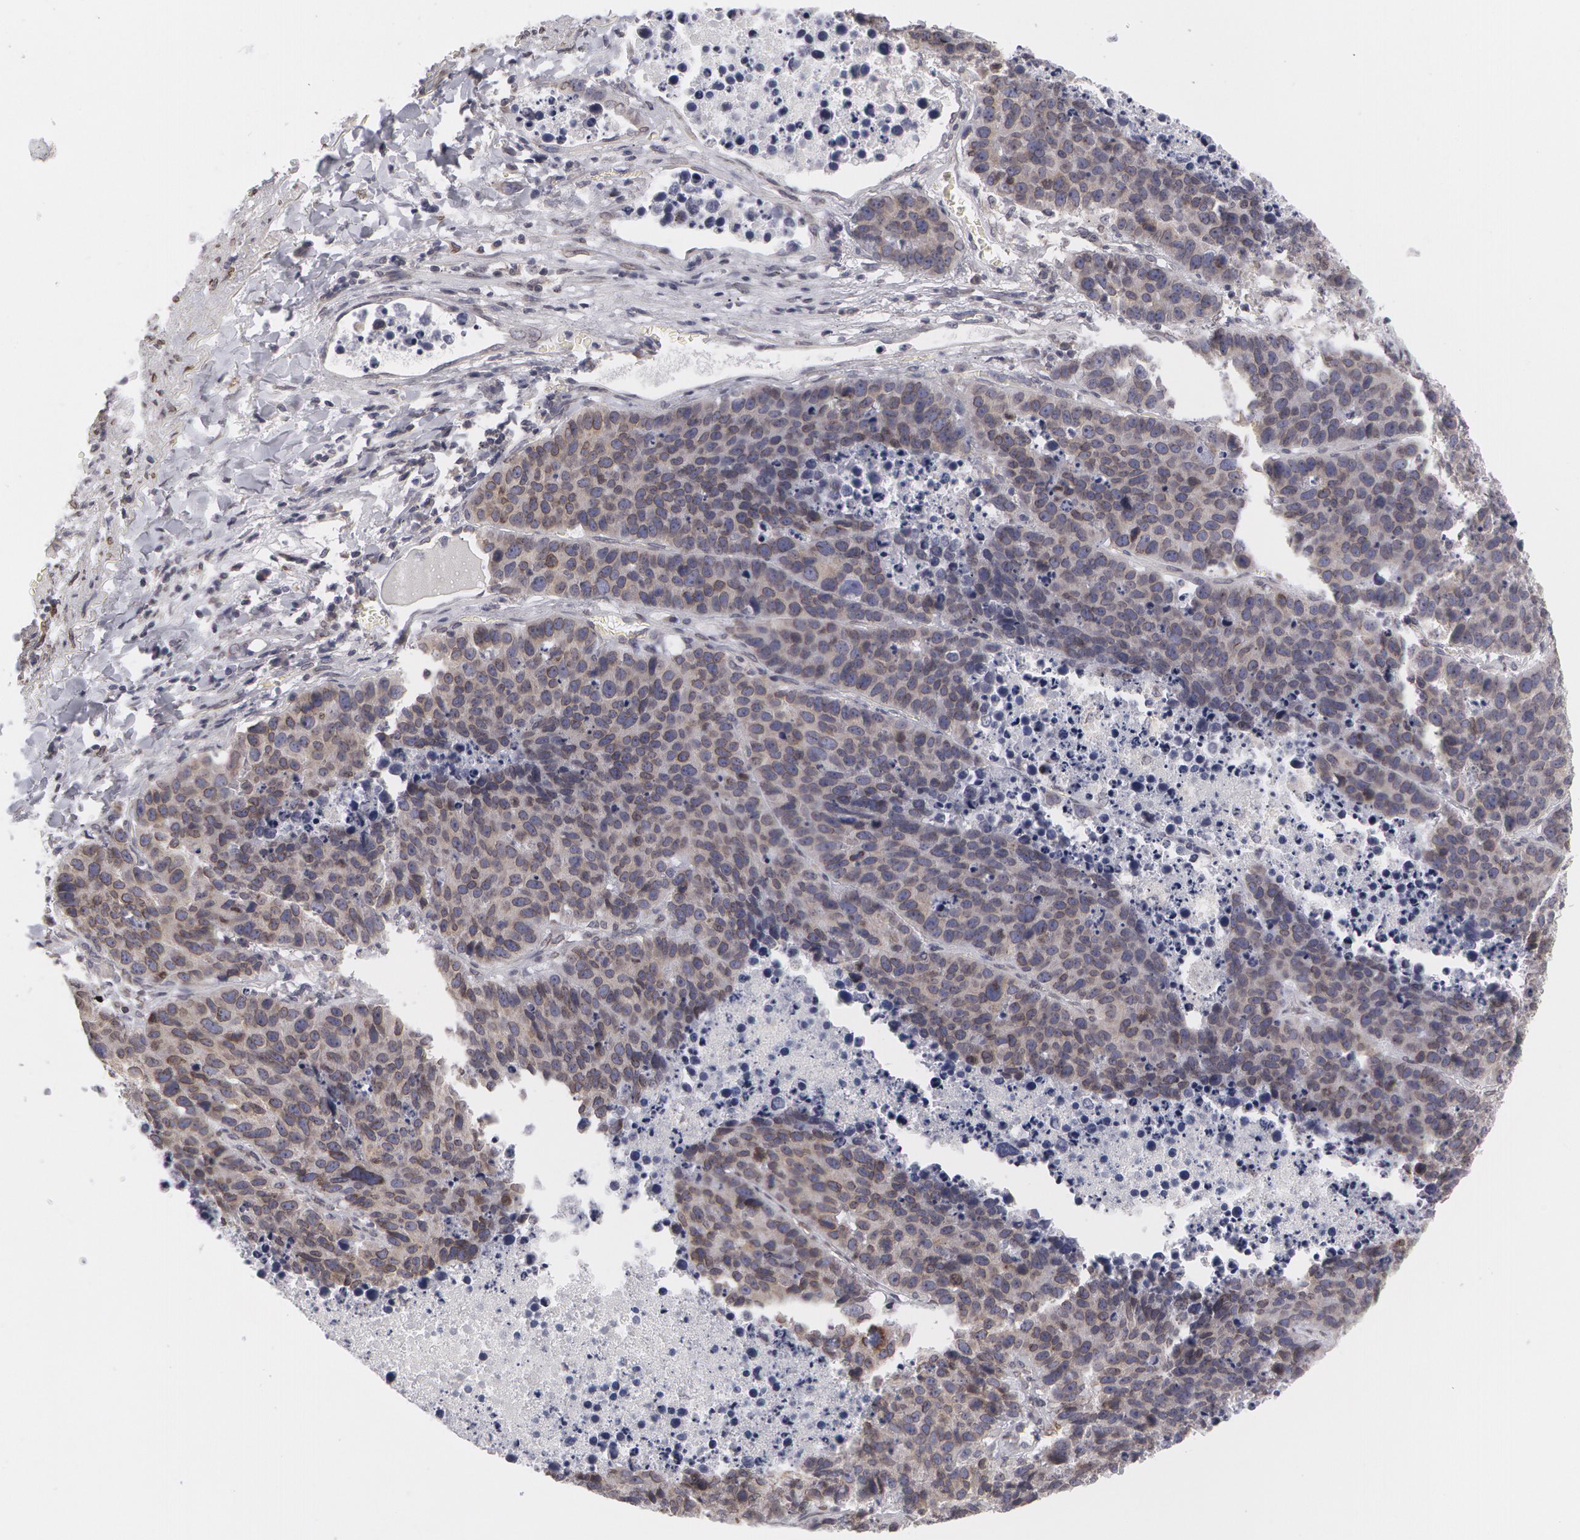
{"staining": {"intensity": "weak", "quantity": "25%-75%", "location": "nuclear"}, "tissue": "lung cancer", "cell_type": "Tumor cells", "image_type": "cancer", "snomed": [{"axis": "morphology", "description": "Carcinoid, malignant, NOS"}, {"axis": "topography", "description": "Lung"}], "caption": "High-power microscopy captured an immunohistochemistry image of carcinoid (malignant) (lung), revealing weak nuclear positivity in about 25%-75% of tumor cells. (IHC, brightfield microscopy, high magnification).", "gene": "EMD", "patient": {"sex": "male", "age": 60}}